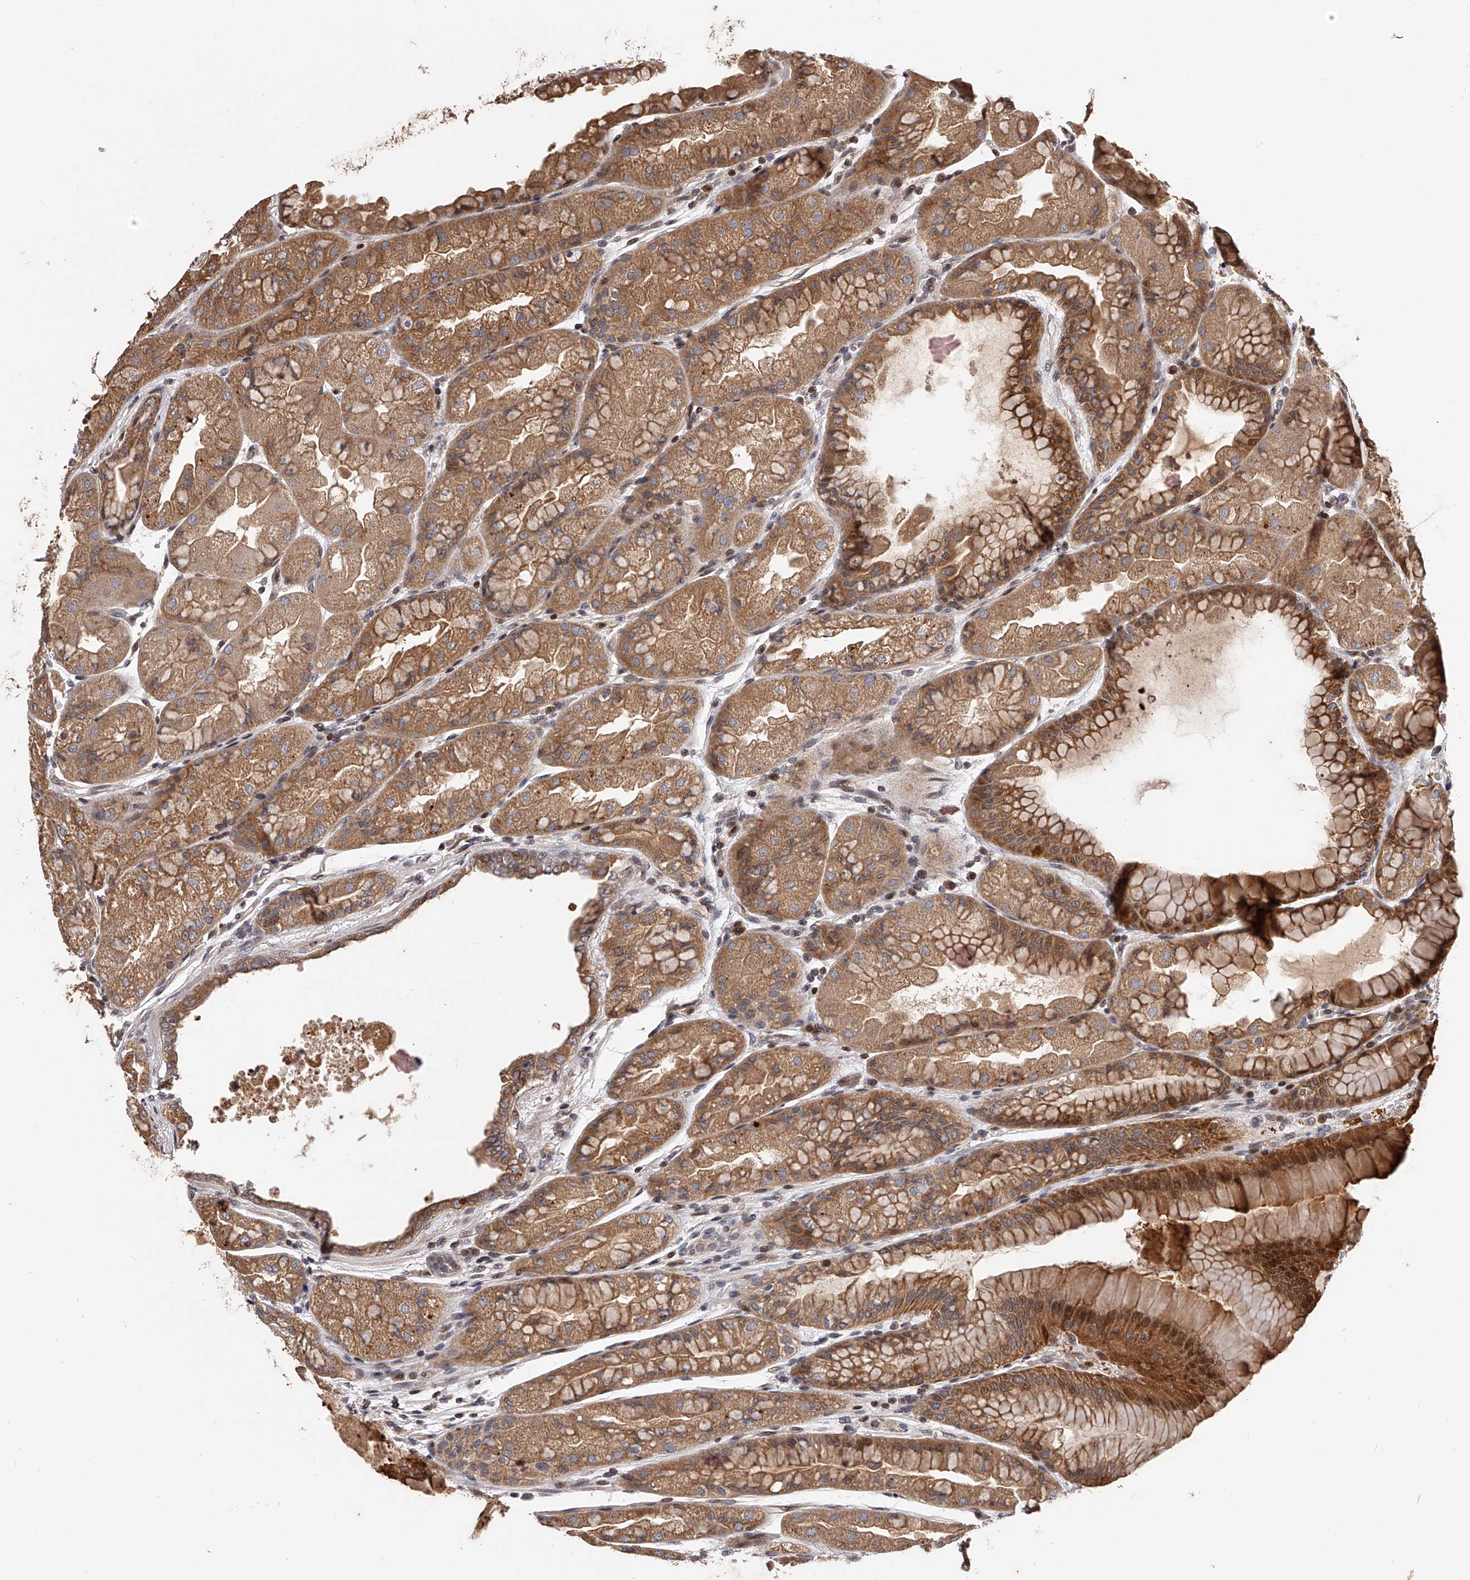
{"staining": {"intensity": "strong", "quantity": ">75%", "location": "cytoplasmic/membranous"}, "tissue": "stomach", "cell_type": "Glandular cells", "image_type": "normal", "snomed": [{"axis": "morphology", "description": "Normal tissue, NOS"}, {"axis": "topography", "description": "Stomach, upper"}], "caption": "IHC micrograph of unremarkable stomach stained for a protein (brown), which displays high levels of strong cytoplasmic/membranous expression in approximately >75% of glandular cells.", "gene": "PFDN2", "patient": {"sex": "male", "age": 47}}